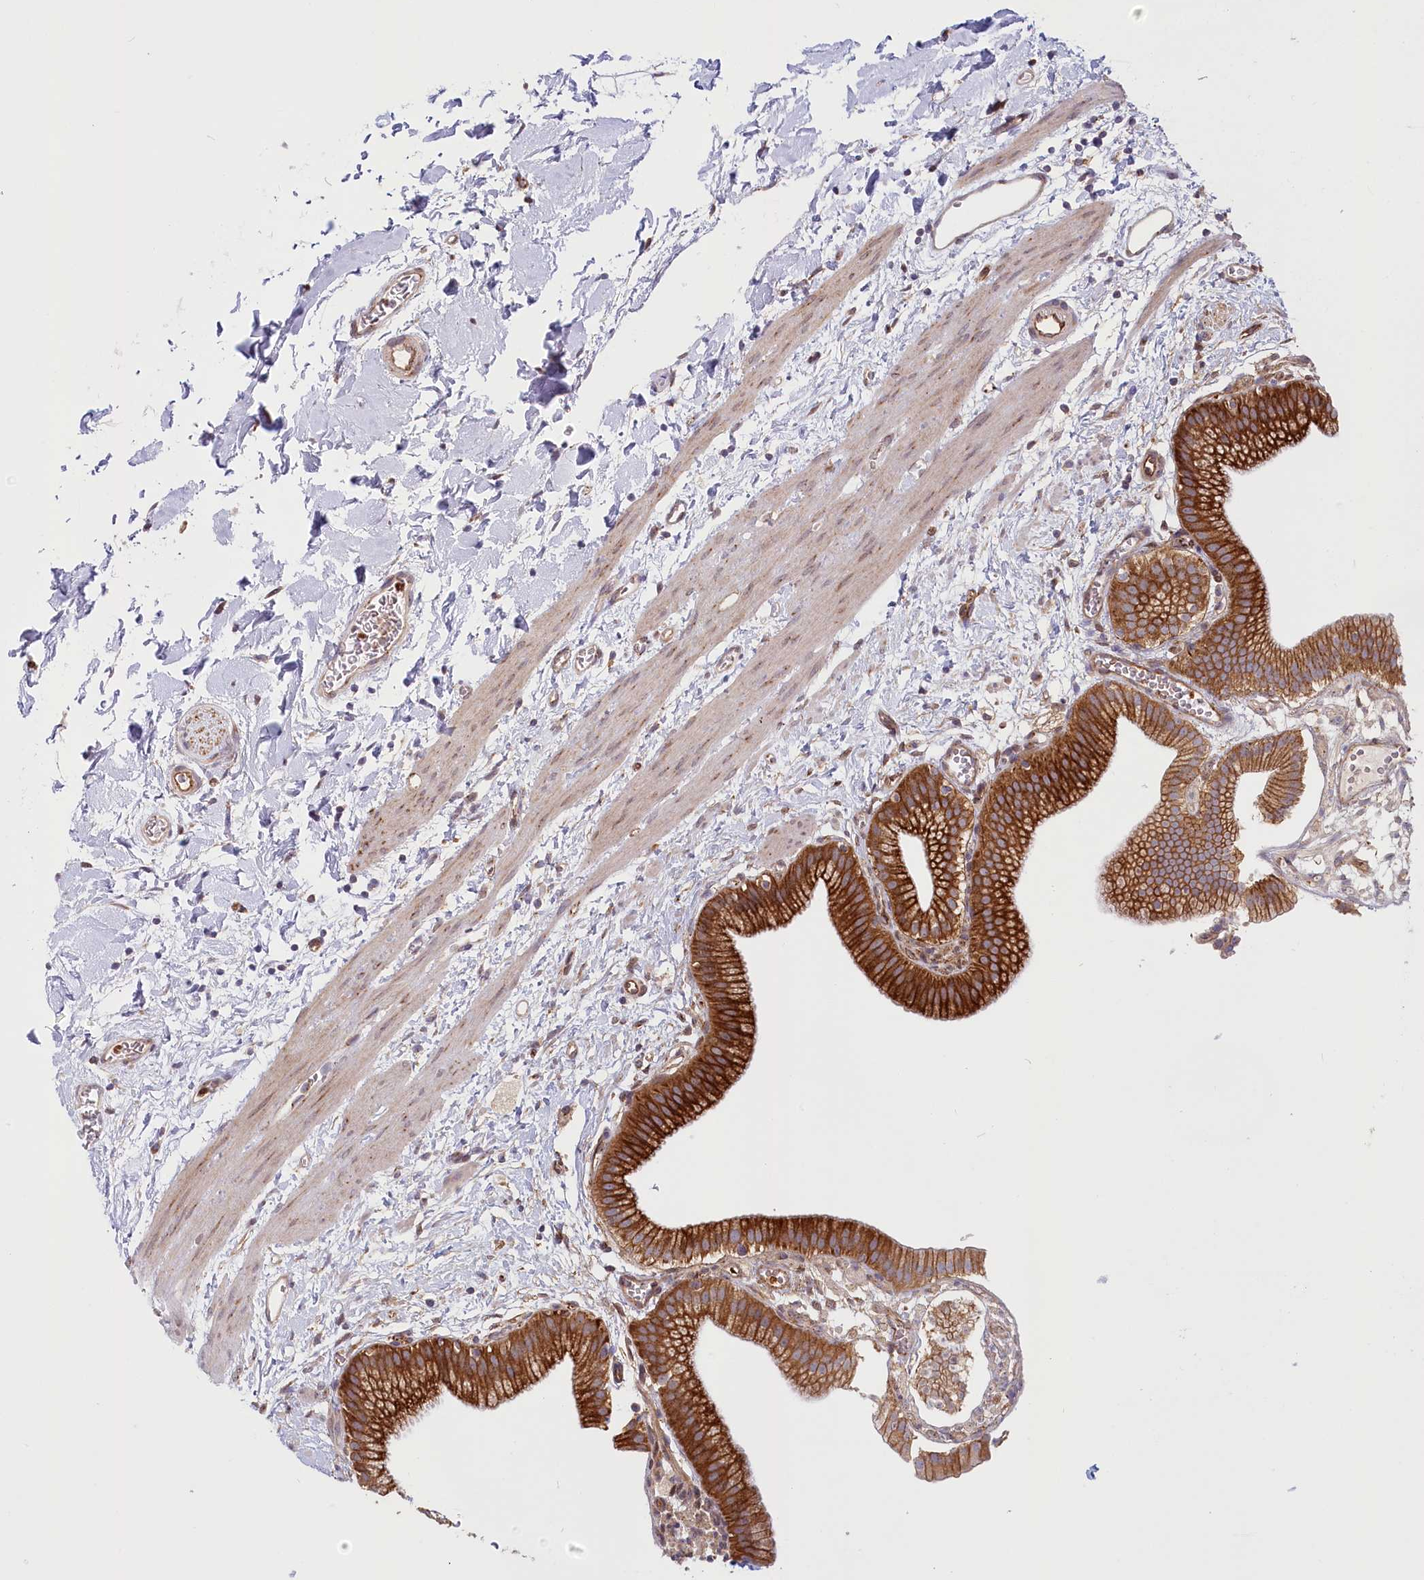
{"staining": {"intensity": "strong", "quantity": ">75%", "location": "cytoplasmic/membranous"}, "tissue": "gallbladder", "cell_type": "Glandular cells", "image_type": "normal", "snomed": [{"axis": "morphology", "description": "Normal tissue, NOS"}, {"axis": "topography", "description": "Gallbladder"}], "caption": "A high-resolution histopathology image shows immunohistochemistry (IHC) staining of unremarkable gallbladder, which displays strong cytoplasmic/membranous positivity in about >75% of glandular cells. Using DAB (3,3'-diaminobenzidine) (brown) and hematoxylin (blue) stains, captured at high magnification using brightfield microscopy.", "gene": "COMMD3", "patient": {"sex": "male", "age": 55}}